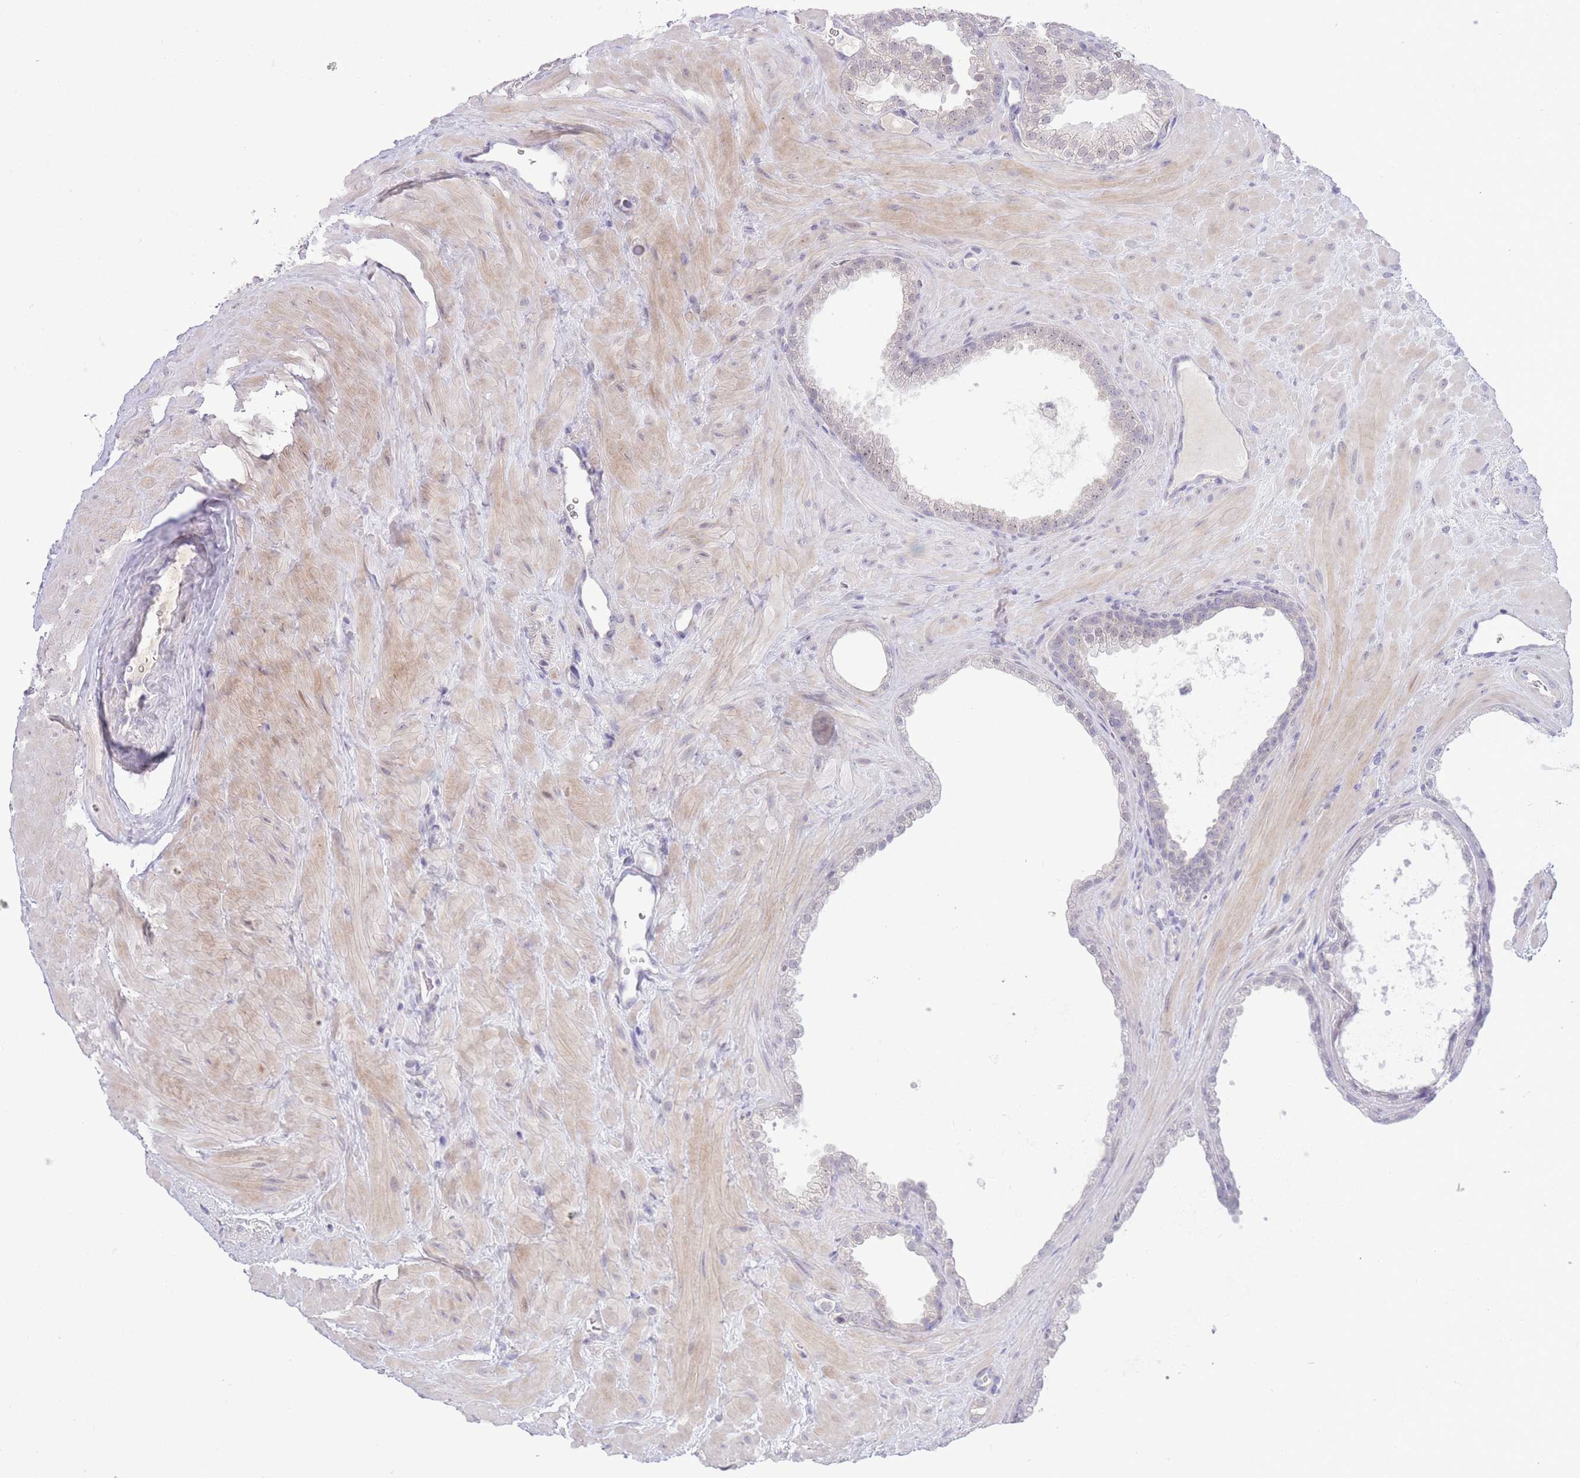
{"staining": {"intensity": "negative", "quantity": "none", "location": "none"}, "tissue": "prostate cancer", "cell_type": "Tumor cells", "image_type": "cancer", "snomed": [{"axis": "morphology", "description": "Adenocarcinoma, Low grade"}, {"axis": "topography", "description": "Prostate"}], "caption": "Tumor cells are negative for brown protein staining in adenocarcinoma (low-grade) (prostate). The staining is performed using DAB (3,3'-diaminobenzidine) brown chromogen with nuclei counter-stained in using hematoxylin.", "gene": "FBXO46", "patient": {"sex": "male", "age": 62}}